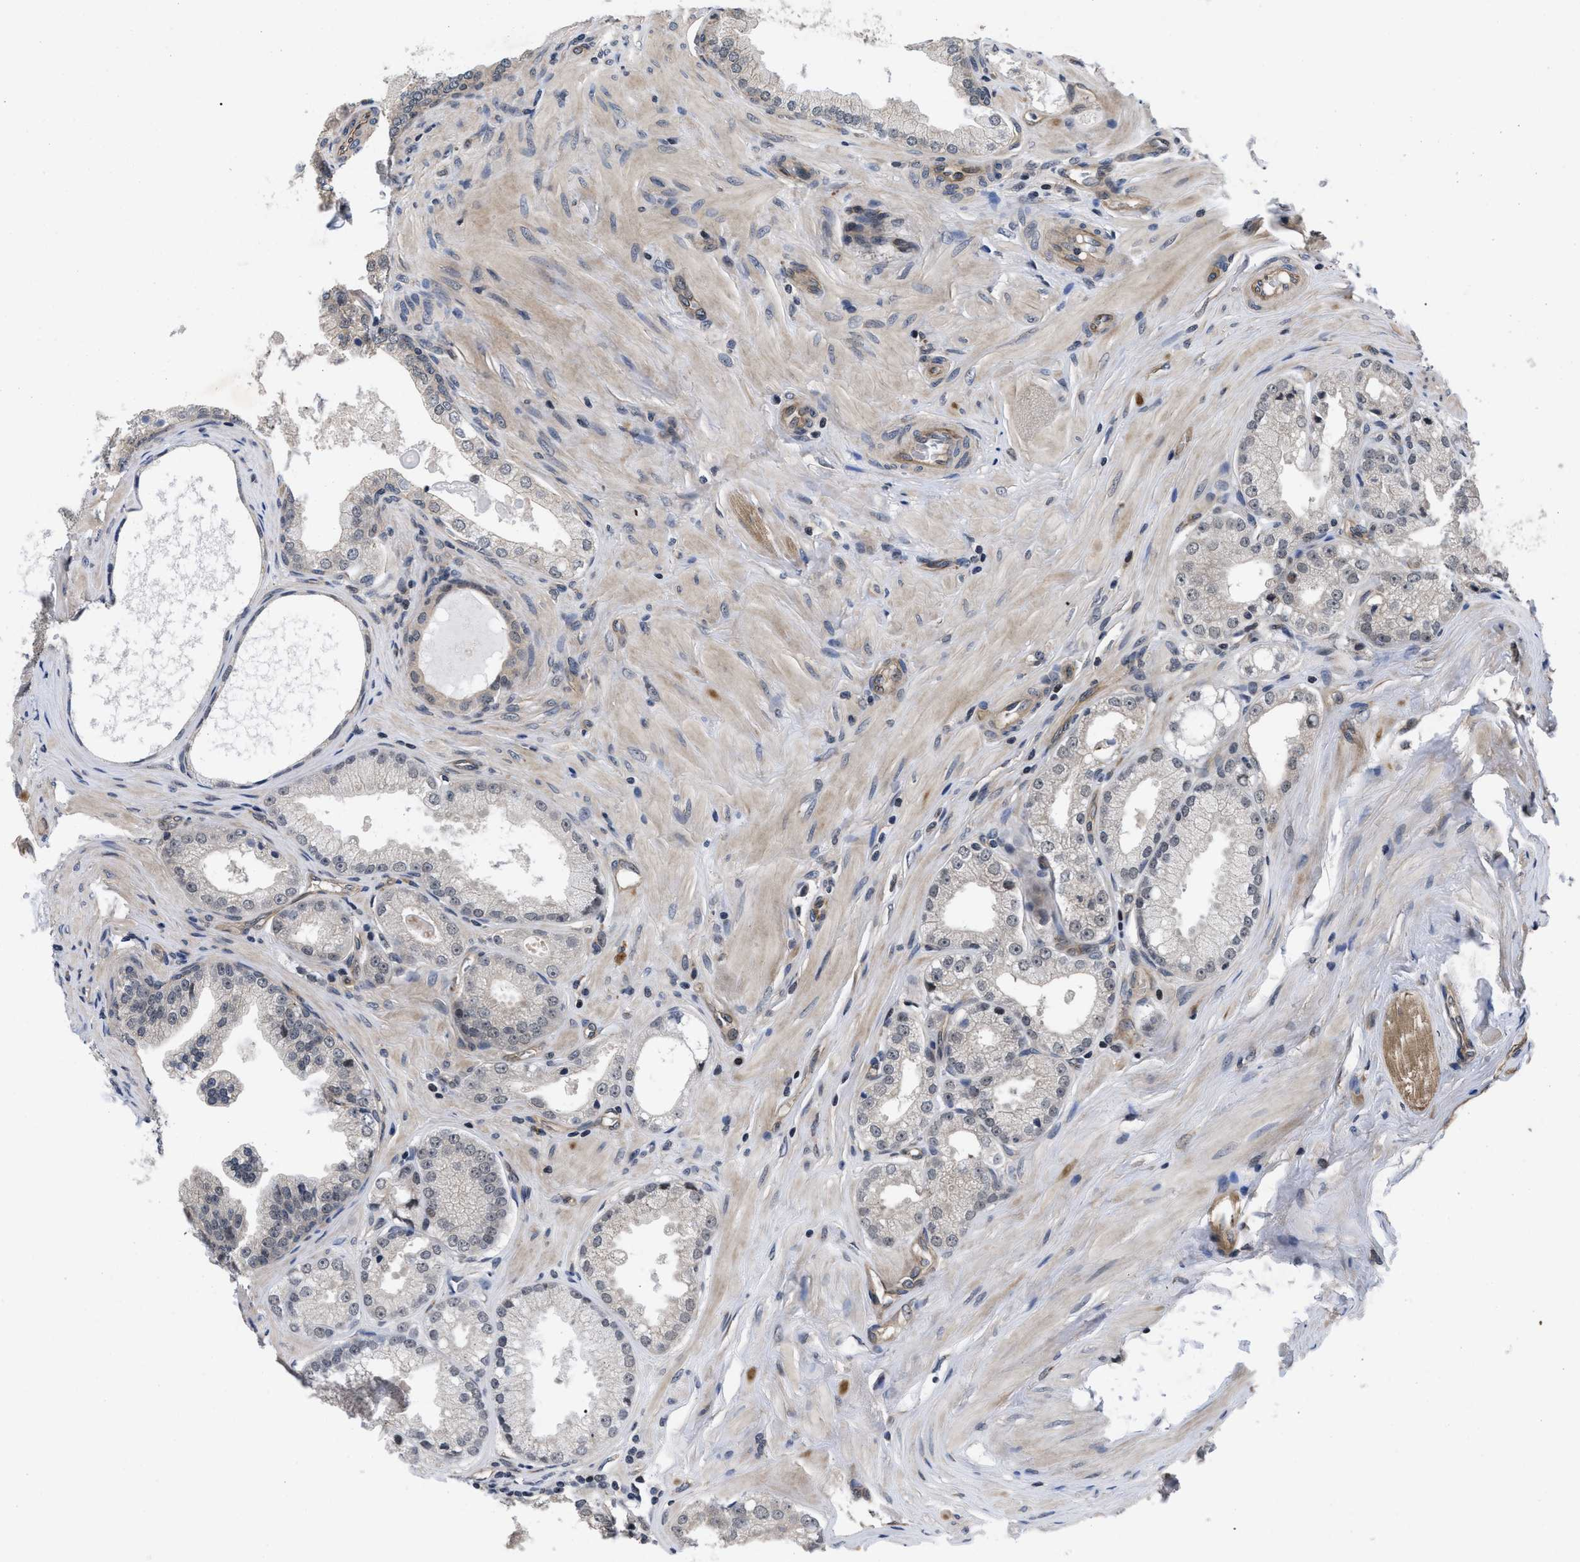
{"staining": {"intensity": "negative", "quantity": "none", "location": "none"}, "tissue": "prostate cancer", "cell_type": "Tumor cells", "image_type": "cancer", "snomed": [{"axis": "morphology", "description": "Adenocarcinoma, Low grade"}, {"axis": "topography", "description": "Prostate"}], "caption": "Human prostate low-grade adenocarcinoma stained for a protein using IHC demonstrates no positivity in tumor cells.", "gene": "DNAJC14", "patient": {"sex": "male", "age": 57}}